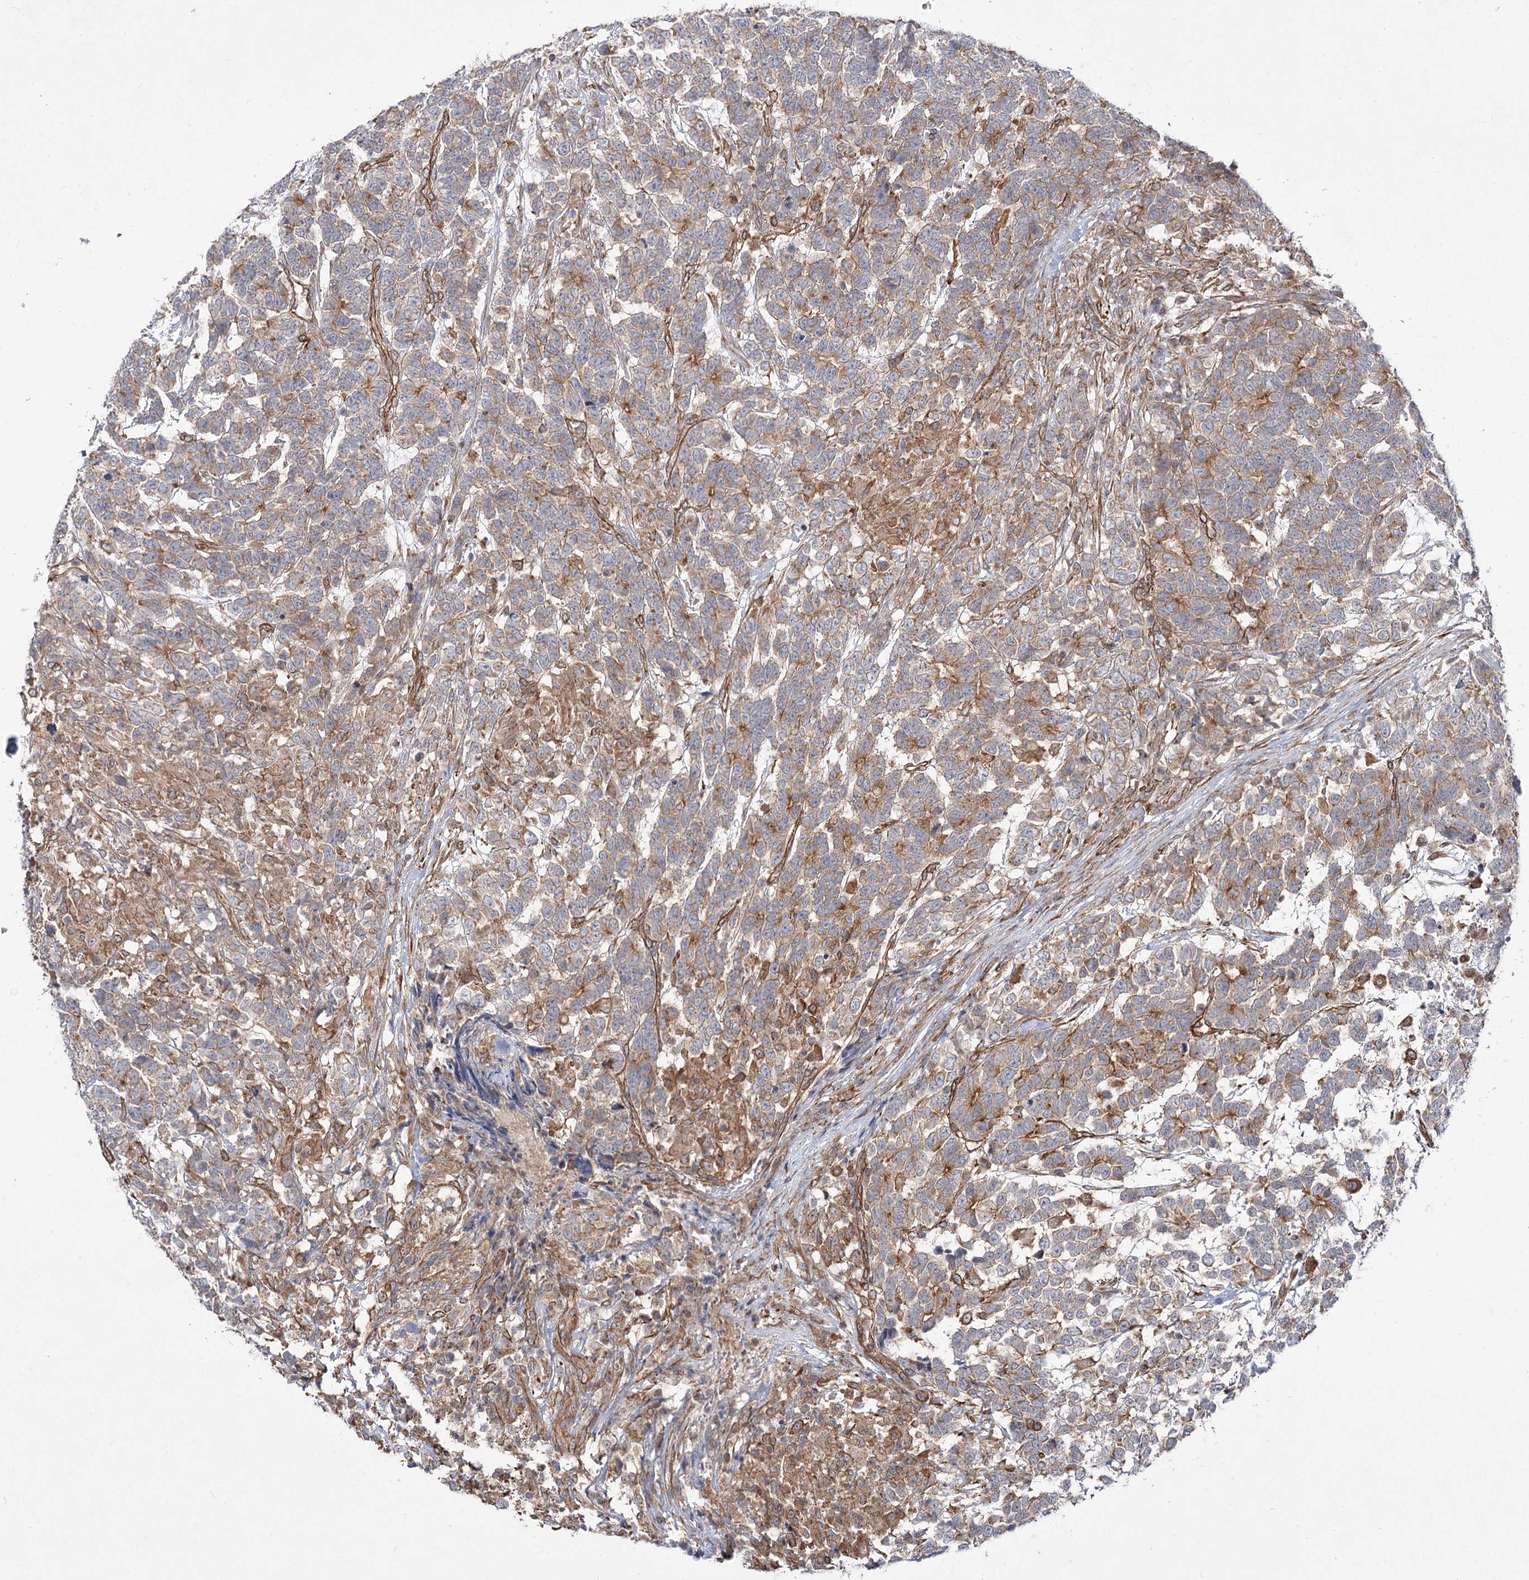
{"staining": {"intensity": "weak", "quantity": "25%-75%", "location": "cytoplasmic/membranous"}, "tissue": "testis cancer", "cell_type": "Tumor cells", "image_type": "cancer", "snomed": [{"axis": "morphology", "description": "Carcinoma, Embryonal, NOS"}, {"axis": "topography", "description": "Testis"}], "caption": "Immunohistochemistry photomicrograph of neoplastic tissue: testis cancer stained using immunohistochemistry exhibits low levels of weak protein expression localized specifically in the cytoplasmic/membranous of tumor cells, appearing as a cytoplasmic/membranous brown color.", "gene": "SH3BP5L", "patient": {"sex": "male", "age": 26}}